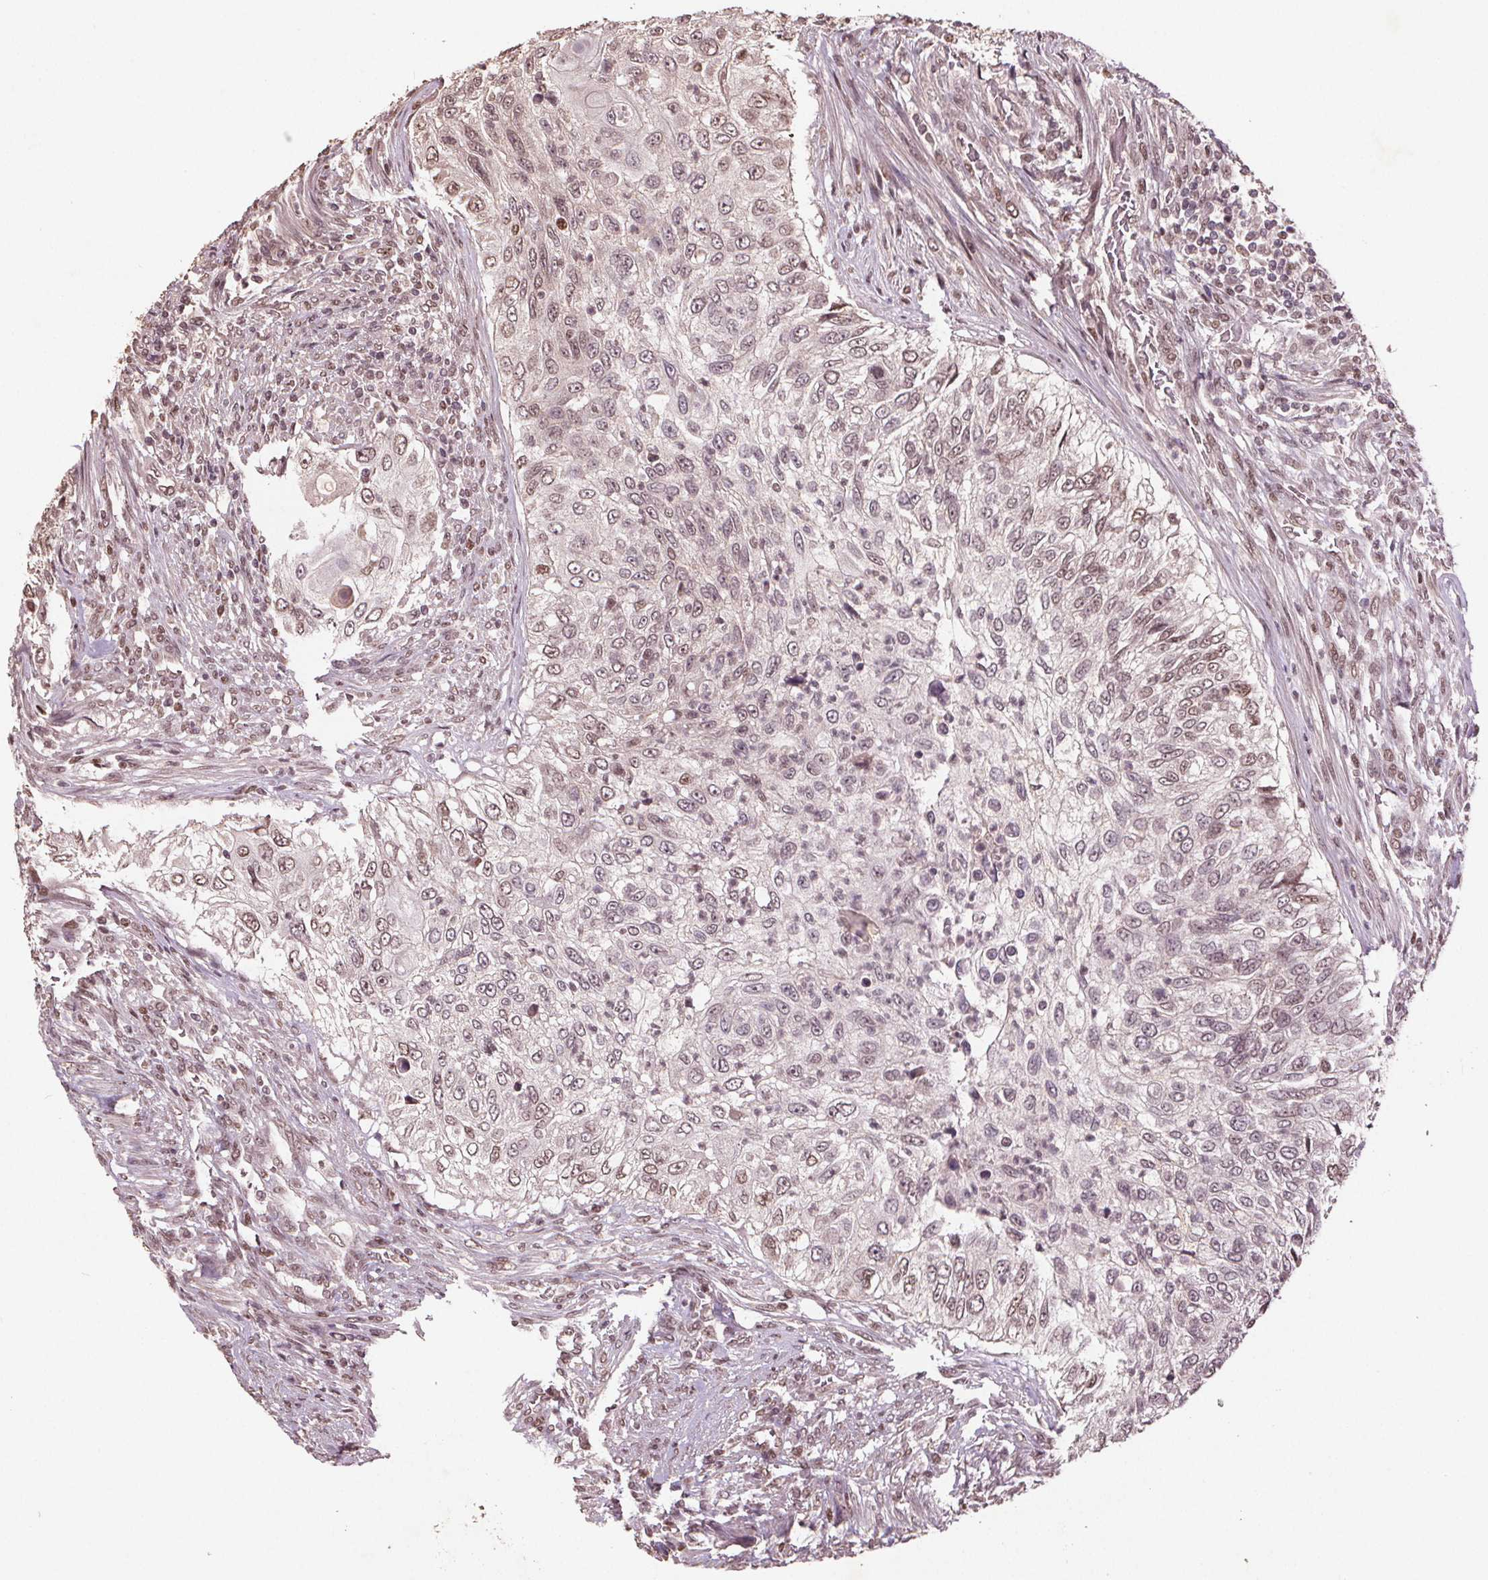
{"staining": {"intensity": "weak", "quantity": "25%-75%", "location": "nuclear"}, "tissue": "urothelial cancer", "cell_type": "Tumor cells", "image_type": "cancer", "snomed": [{"axis": "morphology", "description": "Urothelial carcinoma, High grade"}, {"axis": "topography", "description": "Urinary bladder"}], "caption": "Human urothelial carcinoma (high-grade) stained with a brown dye demonstrates weak nuclear positive positivity in approximately 25%-75% of tumor cells.", "gene": "DNMT3B", "patient": {"sex": "female", "age": 60}}